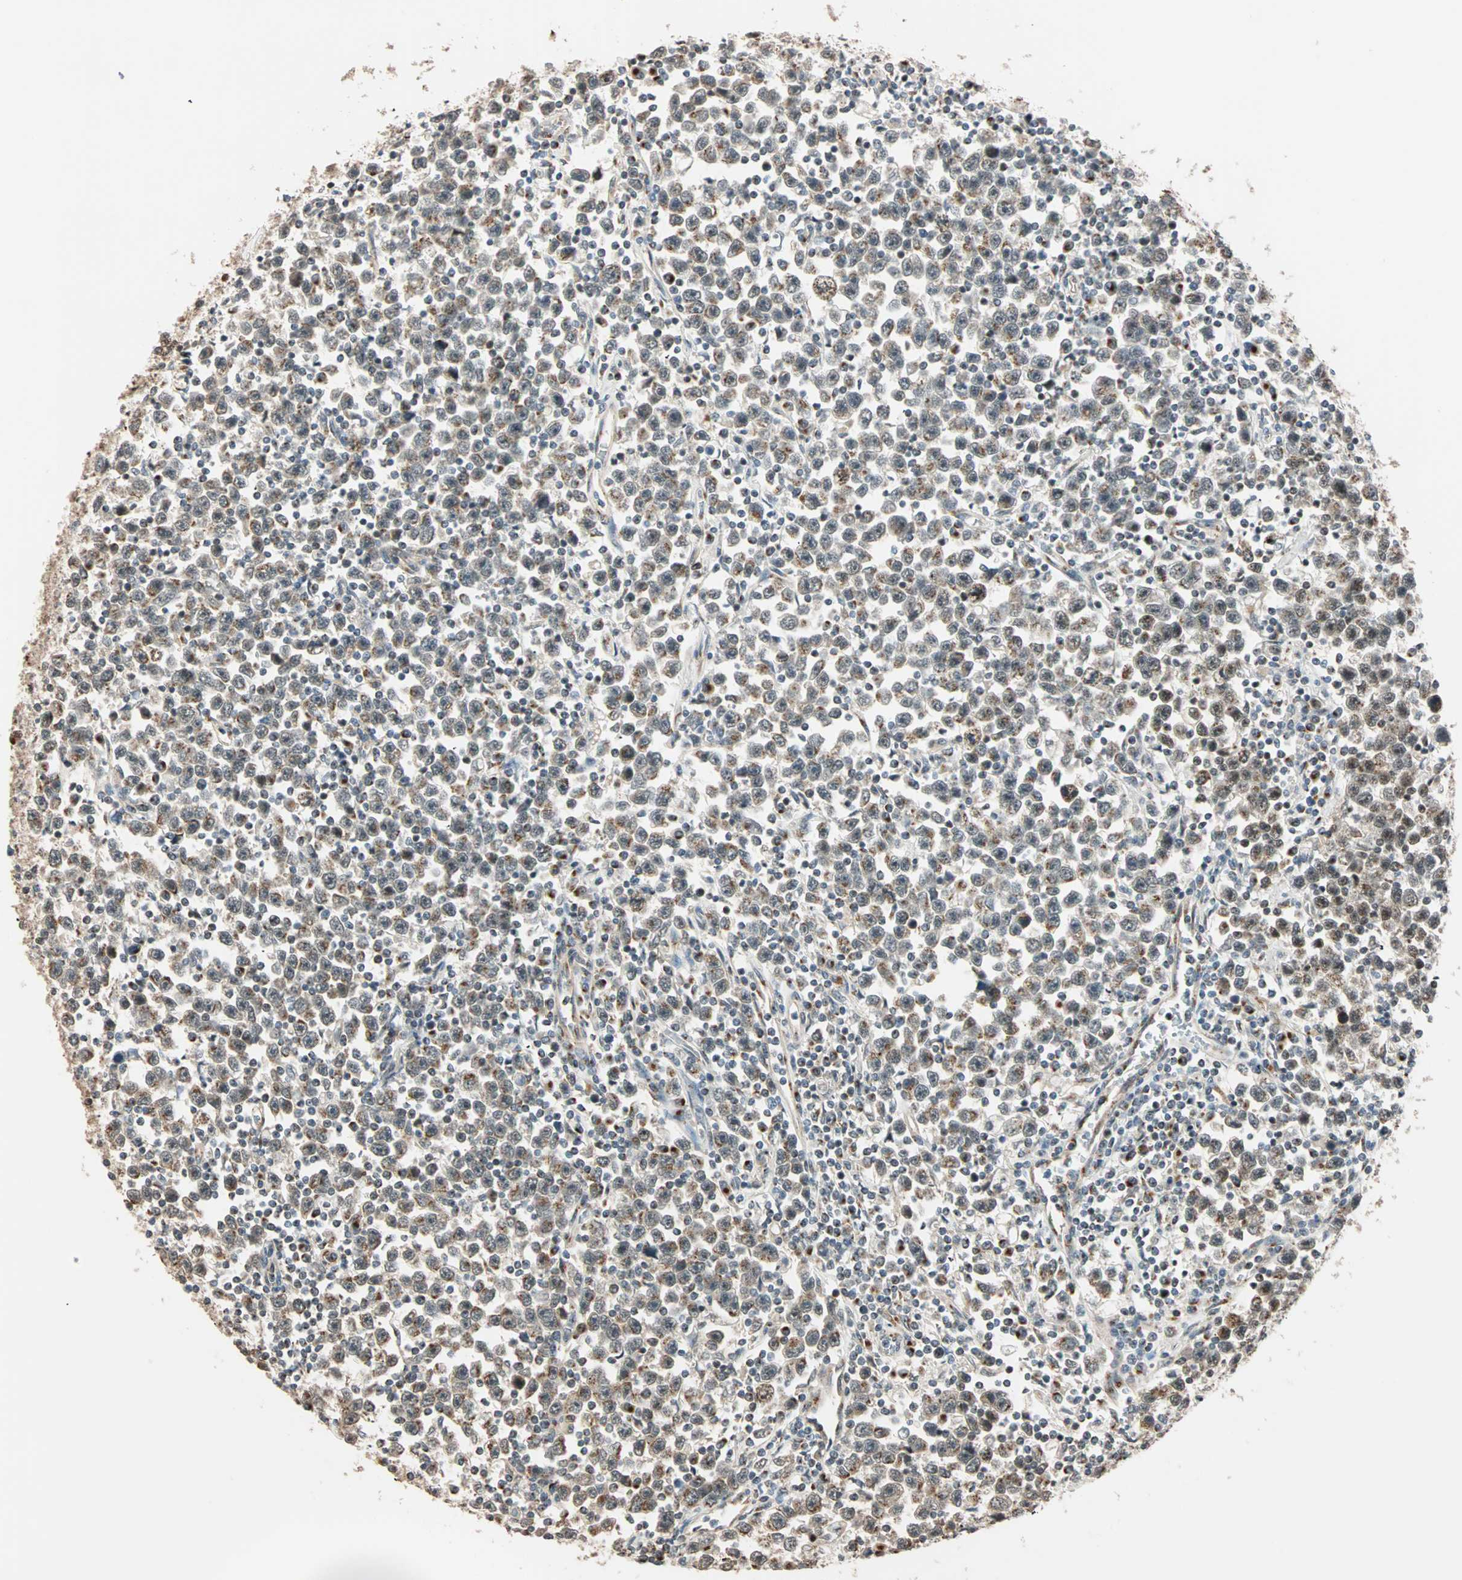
{"staining": {"intensity": "weak", "quantity": "25%-75%", "location": "cytoplasmic/membranous"}, "tissue": "testis cancer", "cell_type": "Tumor cells", "image_type": "cancer", "snomed": [{"axis": "morphology", "description": "Seminoma, NOS"}, {"axis": "topography", "description": "Testis"}], "caption": "This histopathology image reveals testis cancer (seminoma) stained with immunohistochemistry (IHC) to label a protein in brown. The cytoplasmic/membranous of tumor cells show weak positivity for the protein. Nuclei are counter-stained blue.", "gene": "PRDM2", "patient": {"sex": "male", "age": 43}}